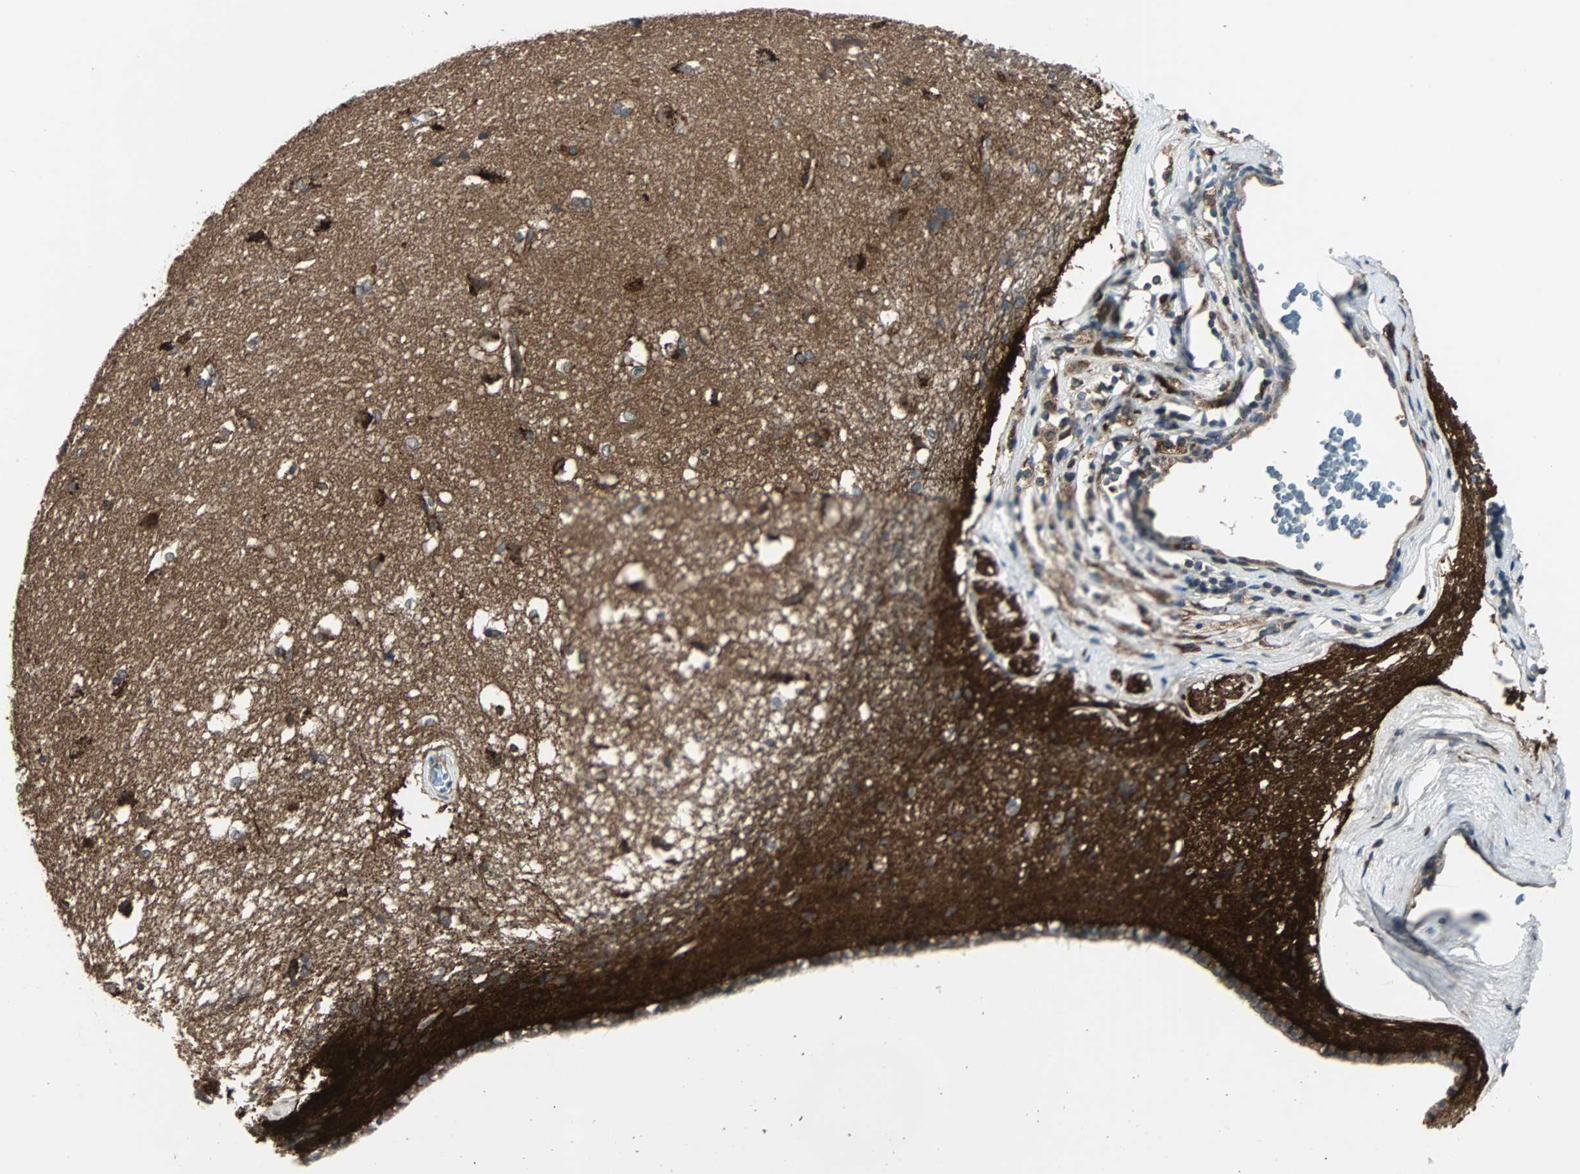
{"staining": {"intensity": "negative", "quantity": "none", "location": "none"}, "tissue": "caudate", "cell_type": "Glial cells", "image_type": "normal", "snomed": [{"axis": "morphology", "description": "Normal tissue, NOS"}, {"axis": "topography", "description": "Lateral ventricle wall"}], "caption": "Glial cells are negative for protein expression in normal human caudate.", "gene": "ARF1", "patient": {"sex": "female", "age": 19}}